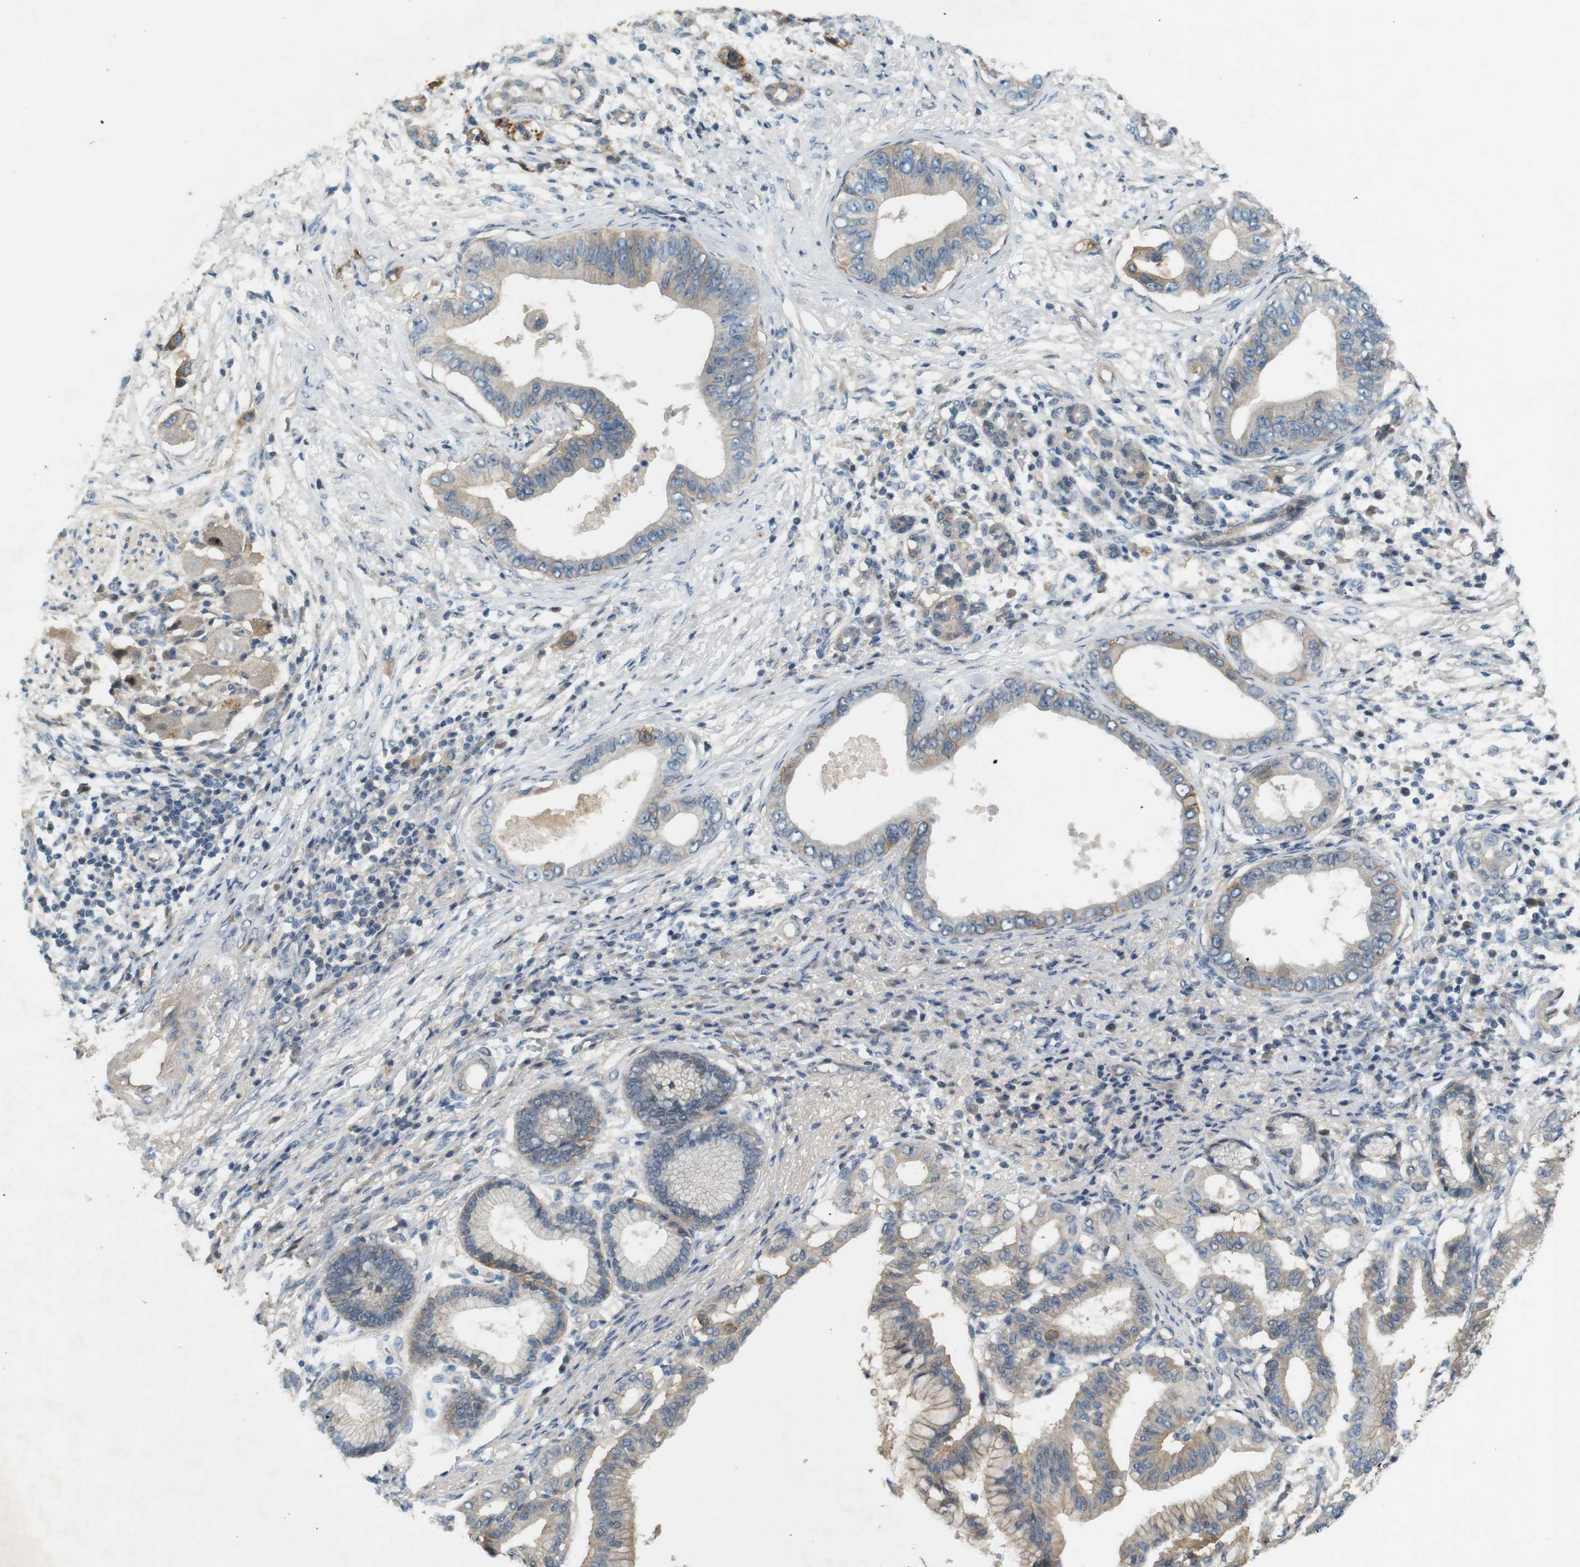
{"staining": {"intensity": "weak", "quantity": ">75%", "location": "cytoplasmic/membranous"}, "tissue": "pancreatic cancer", "cell_type": "Tumor cells", "image_type": "cancer", "snomed": [{"axis": "morphology", "description": "Adenocarcinoma, NOS"}, {"axis": "topography", "description": "Pancreas"}], "caption": "Brown immunohistochemical staining in human adenocarcinoma (pancreatic) reveals weak cytoplasmic/membranous positivity in about >75% of tumor cells.", "gene": "PVR", "patient": {"sex": "male", "age": 77}}